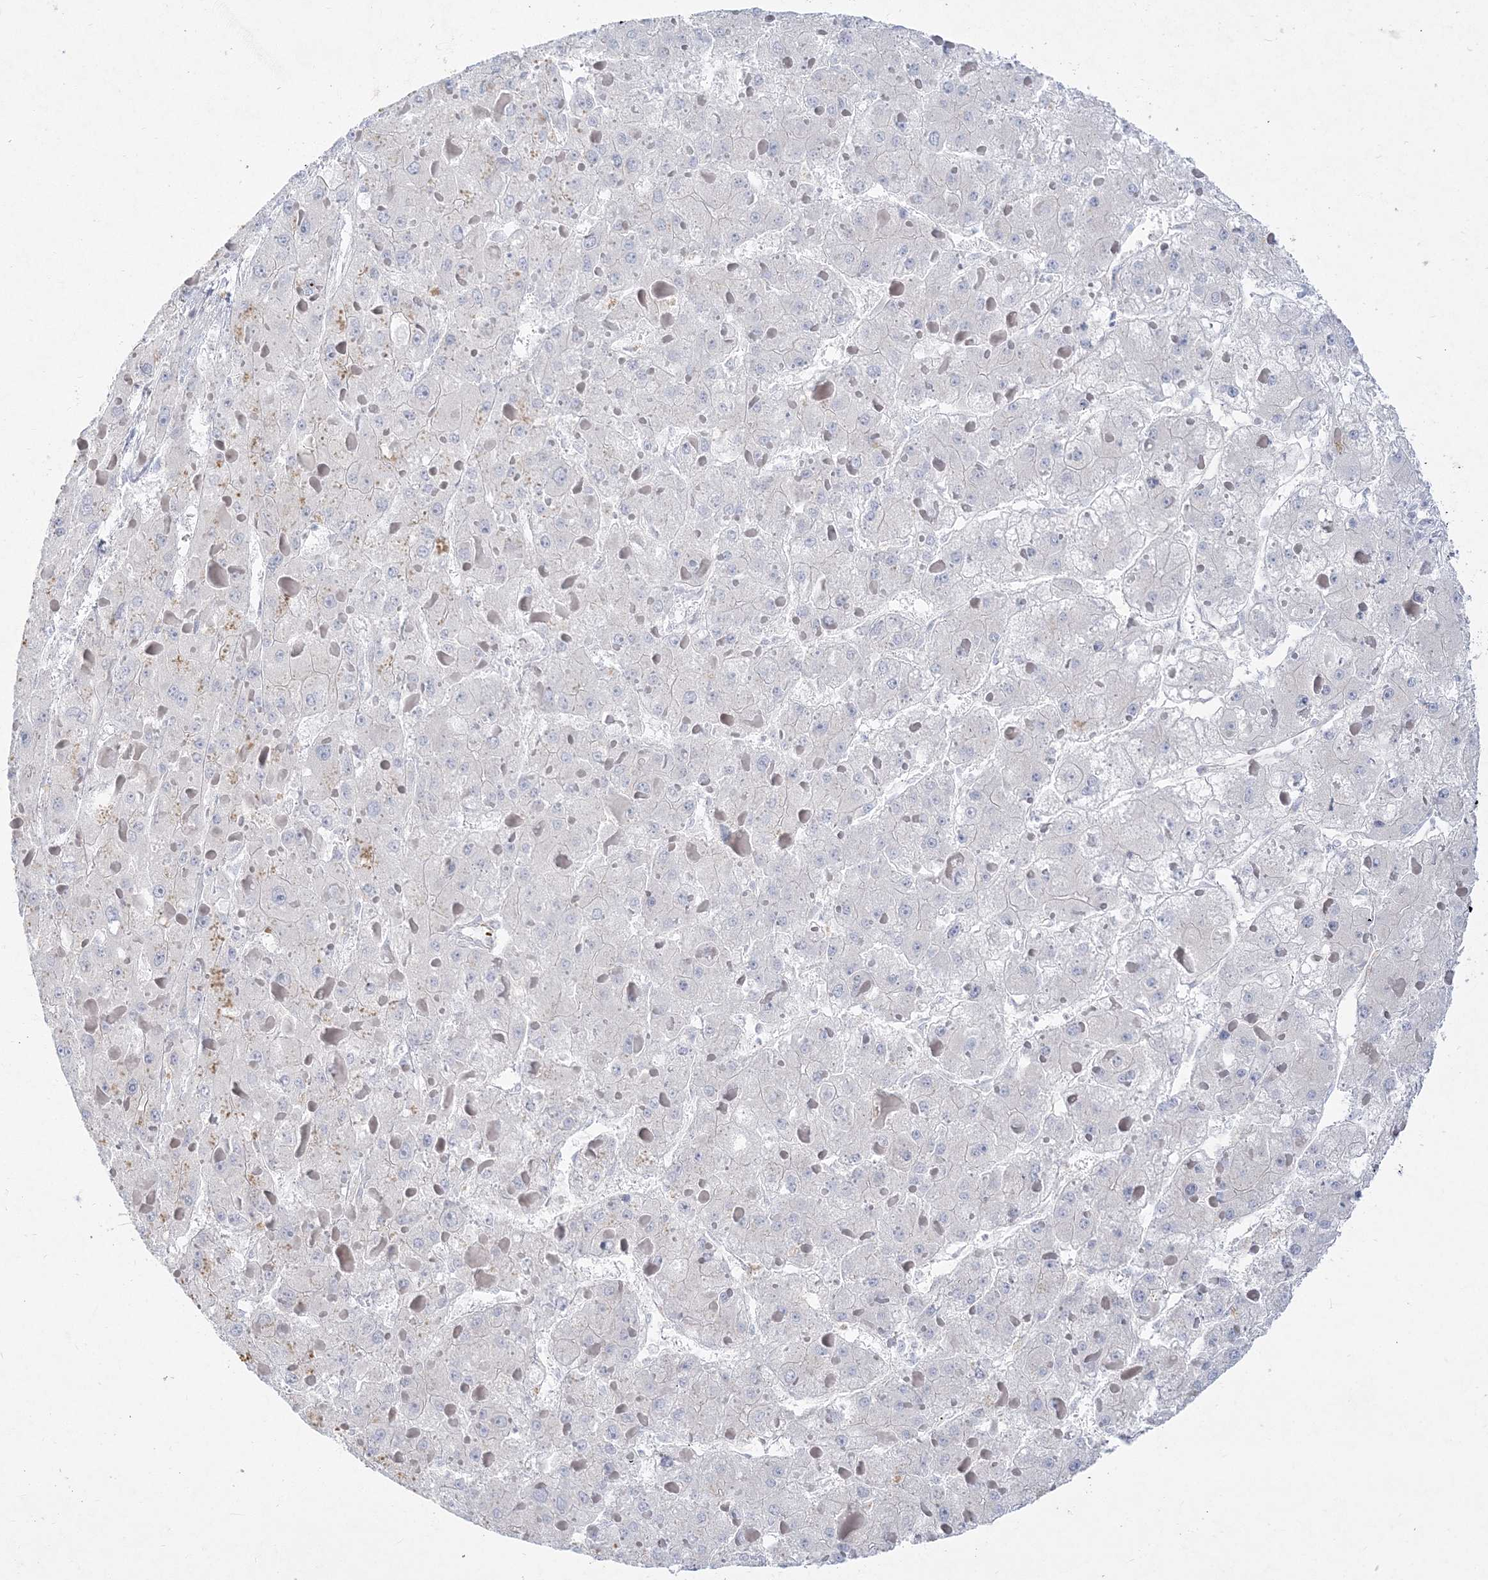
{"staining": {"intensity": "negative", "quantity": "none", "location": "none"}, "tissue": "liver cancer", "cell_type": "Tumor cells", "image_type": "cancer", "snomed": [{"axis": "morphology", "description": "Carcinoma, Hepatocellular, NOS"}, {"axis": "topography", "description": "Liver"}], "caption": "There is no significant positivity in tumor cells of hepatocellular carcinoma (liver). (Immunohistochemistry (ihc), brightfield microscopy, high magnification).", "gene": "GPAT2", "patient": {"sex": "female", "age": 73}}